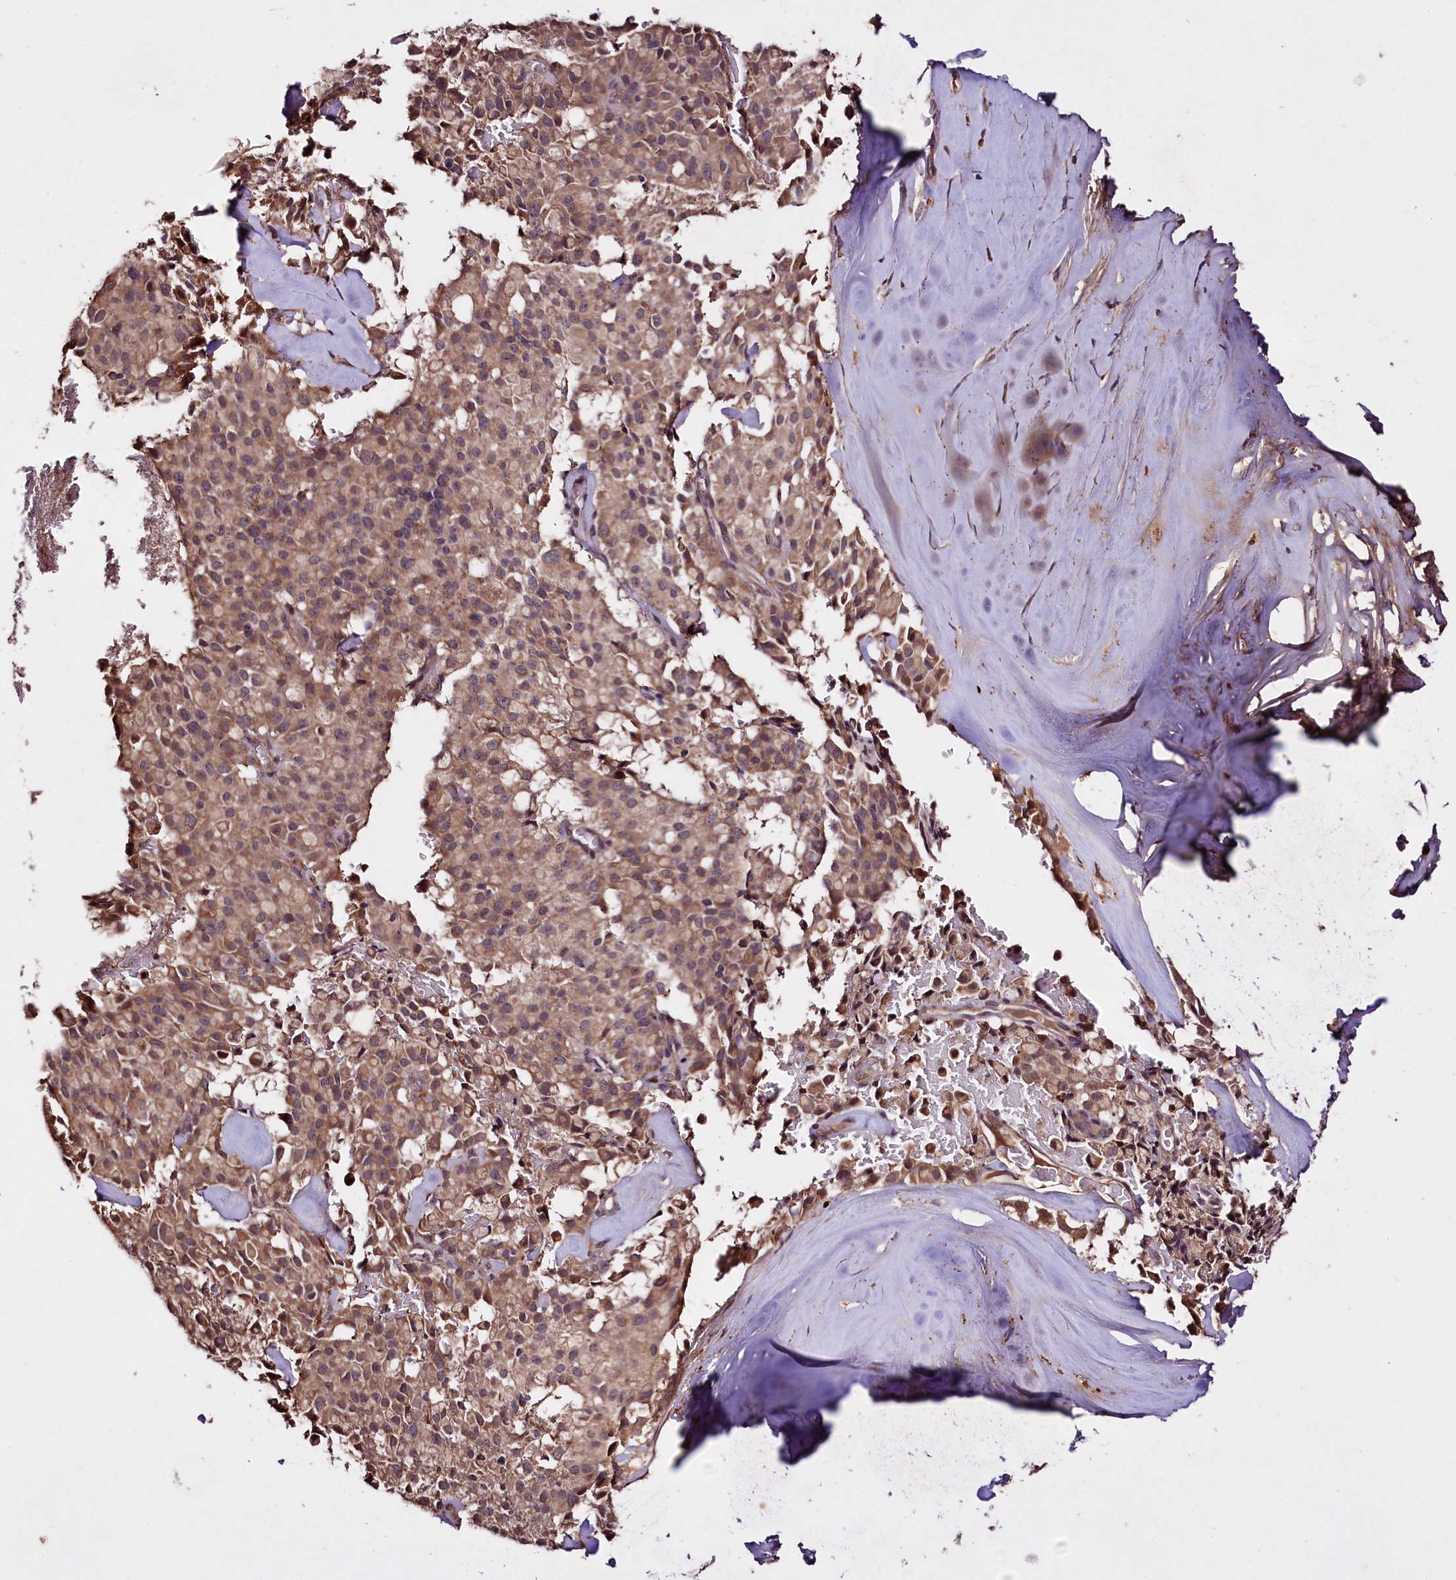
{"staining": {"intensity": "moderate", "quantity": ">75%", "location": "cytoplasmic/membranous"}, "tissue": "pancreatic cancer", "cell_type": "Tumor cells", "image_type": "cancer", "snomed": [{"axis": "morphology", "description": "Adenocarcinoma, NOS"}, {"axis": "topography", "description": "Pancreas"}], "caption": "IHC photomicrograph of neoplastic tissue: human adenocarcinoma (pancreatic) stained using IHC displays medium levels of moderate protein expression localized specifically in the cytoplasmic/membranous of tumor cells, appearing as a cytoplasmic/membranous brown color.", "gene": "TNPO3", "patient": {"sex": "male", "age": 65}}